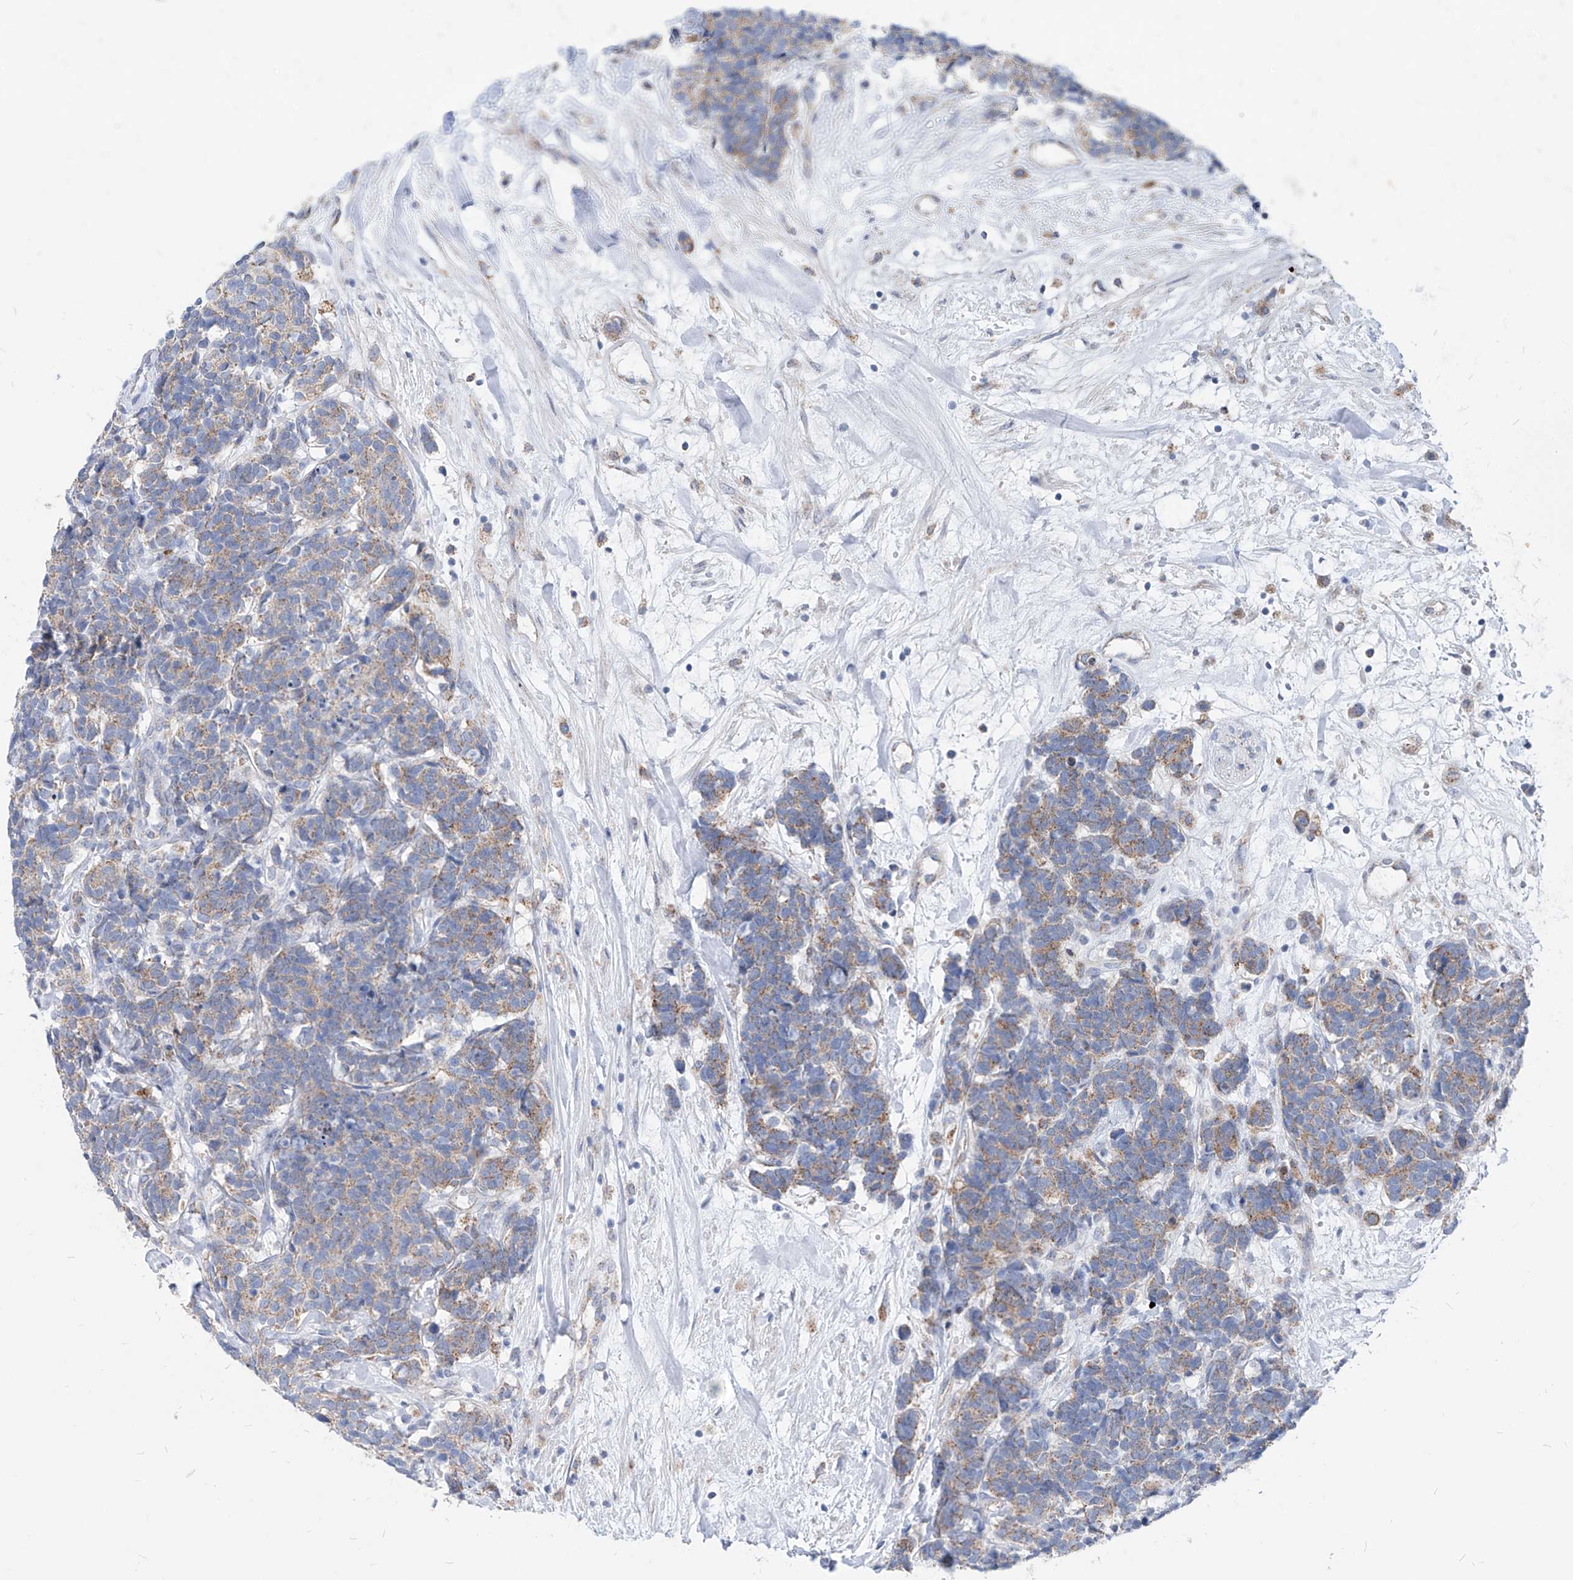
{"staining": {"intensity": "weak", "quantity": "25%-75%", "location": "cytoplasmic/membranous"}, "tissue": "carcinoid", "cell_type": "Tumor cells", "image_type": "cancer", "snomed": [{"axis": "morphology", "description": "Carcinoma, NOS"}, {"axis": "morphology", "description": "Carcinoid, malignant, NOS"}, {"axis": "topography", "description": "Urinary bladder"}], "caption": "The image demonstrates staining of carcinoid, revealing weak cytoplasmic/membranous protein positivity (brown color) within tumor cells.", "gene": "AGPS", "patient": {"sex": "male", "age": 57}}